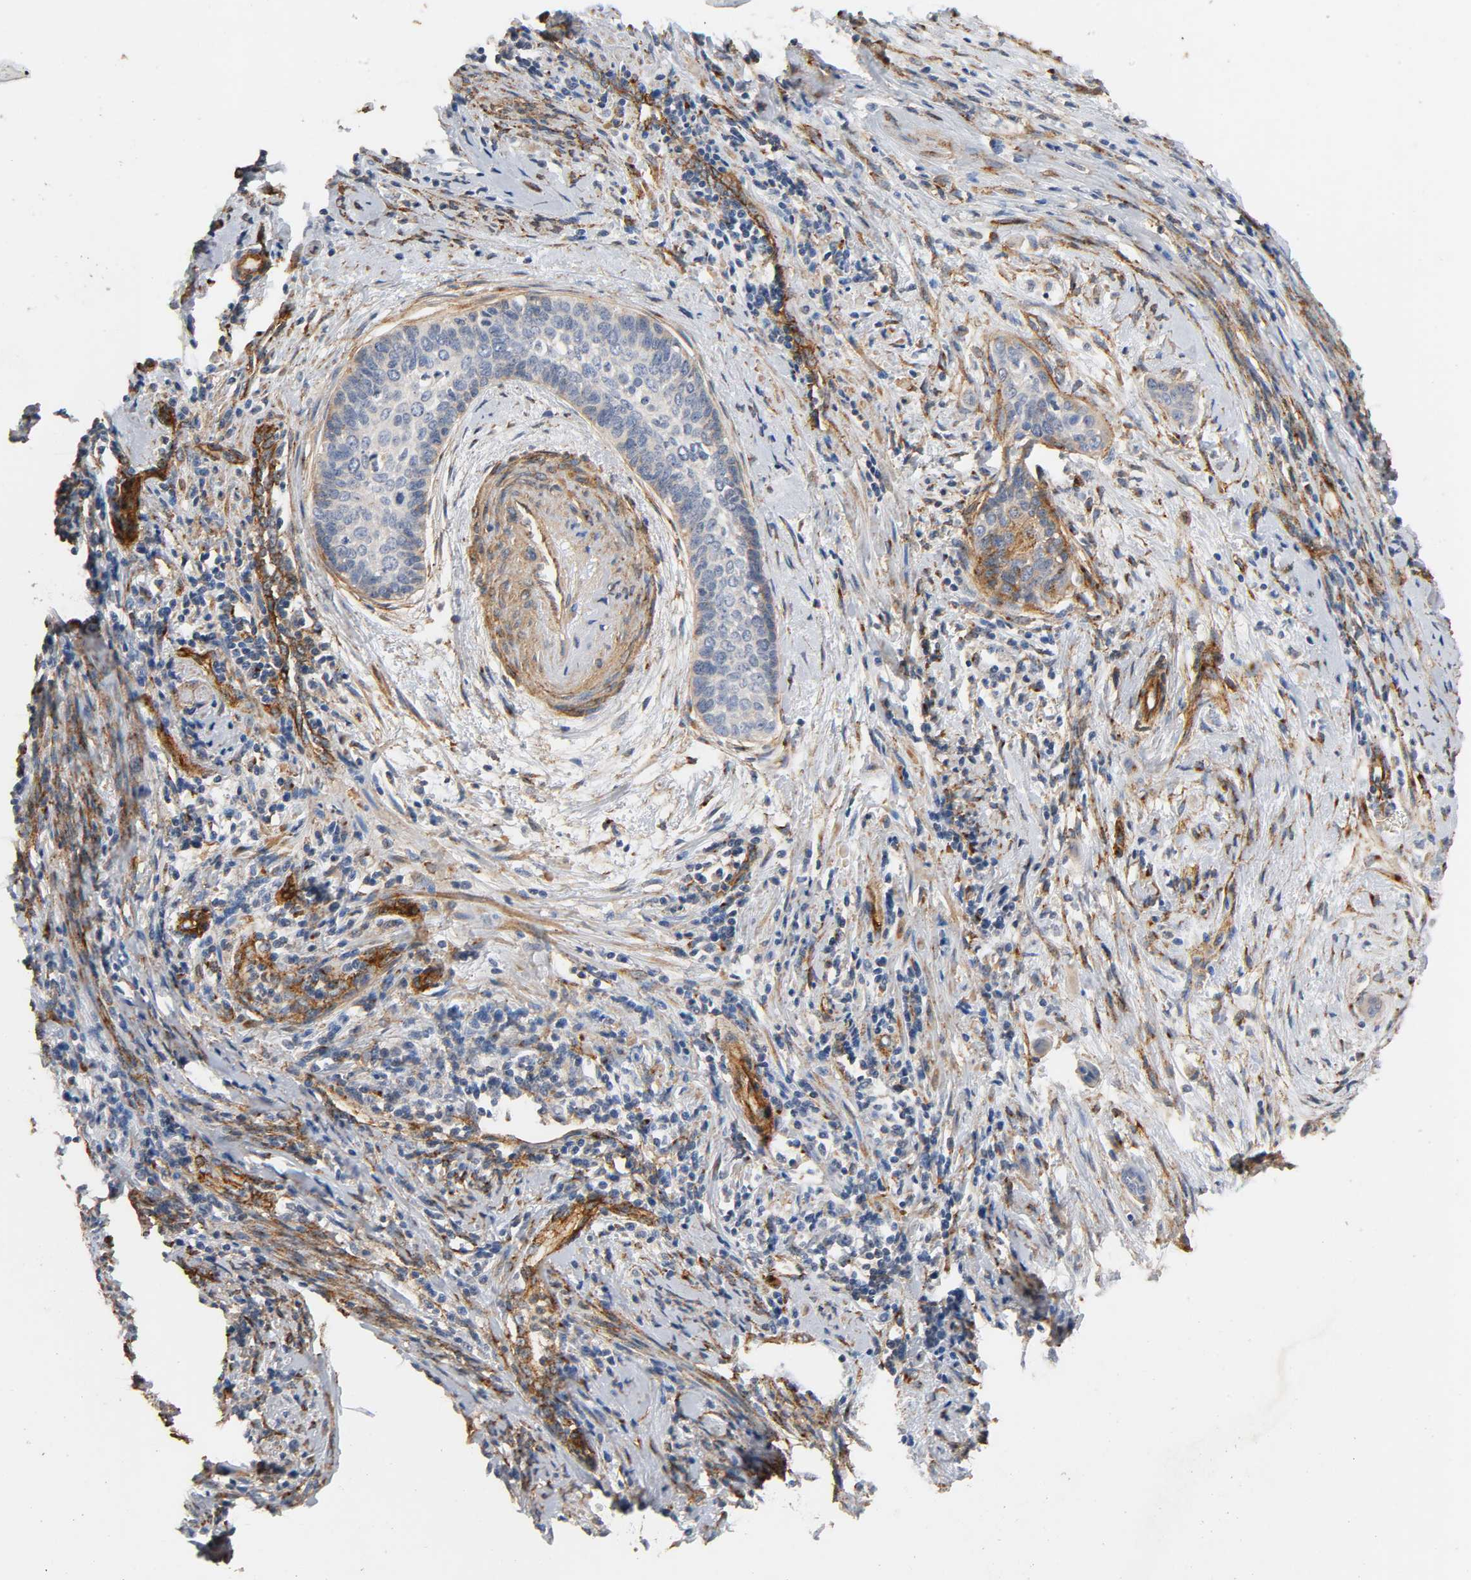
{"staining": {"intensity": "weak", "quantity": "<25%", "location": "cytoplasmic/membranous"}, "tissue": "cervical cancer", "cell_type": "Tumor cells", "image_type": "cancer", "snomed": [{"axis": "morphology", "description": "Squamous cell carcinoma, NOS"}, {"axis": "topography", "description": "Cervix"}], "caption": "The image demonstrates no significant positivity in tumor cells of squamous cell carcinoma (cervical).", "gene": "IFITM3", "patient": {"sex": "female", "age": 33}}